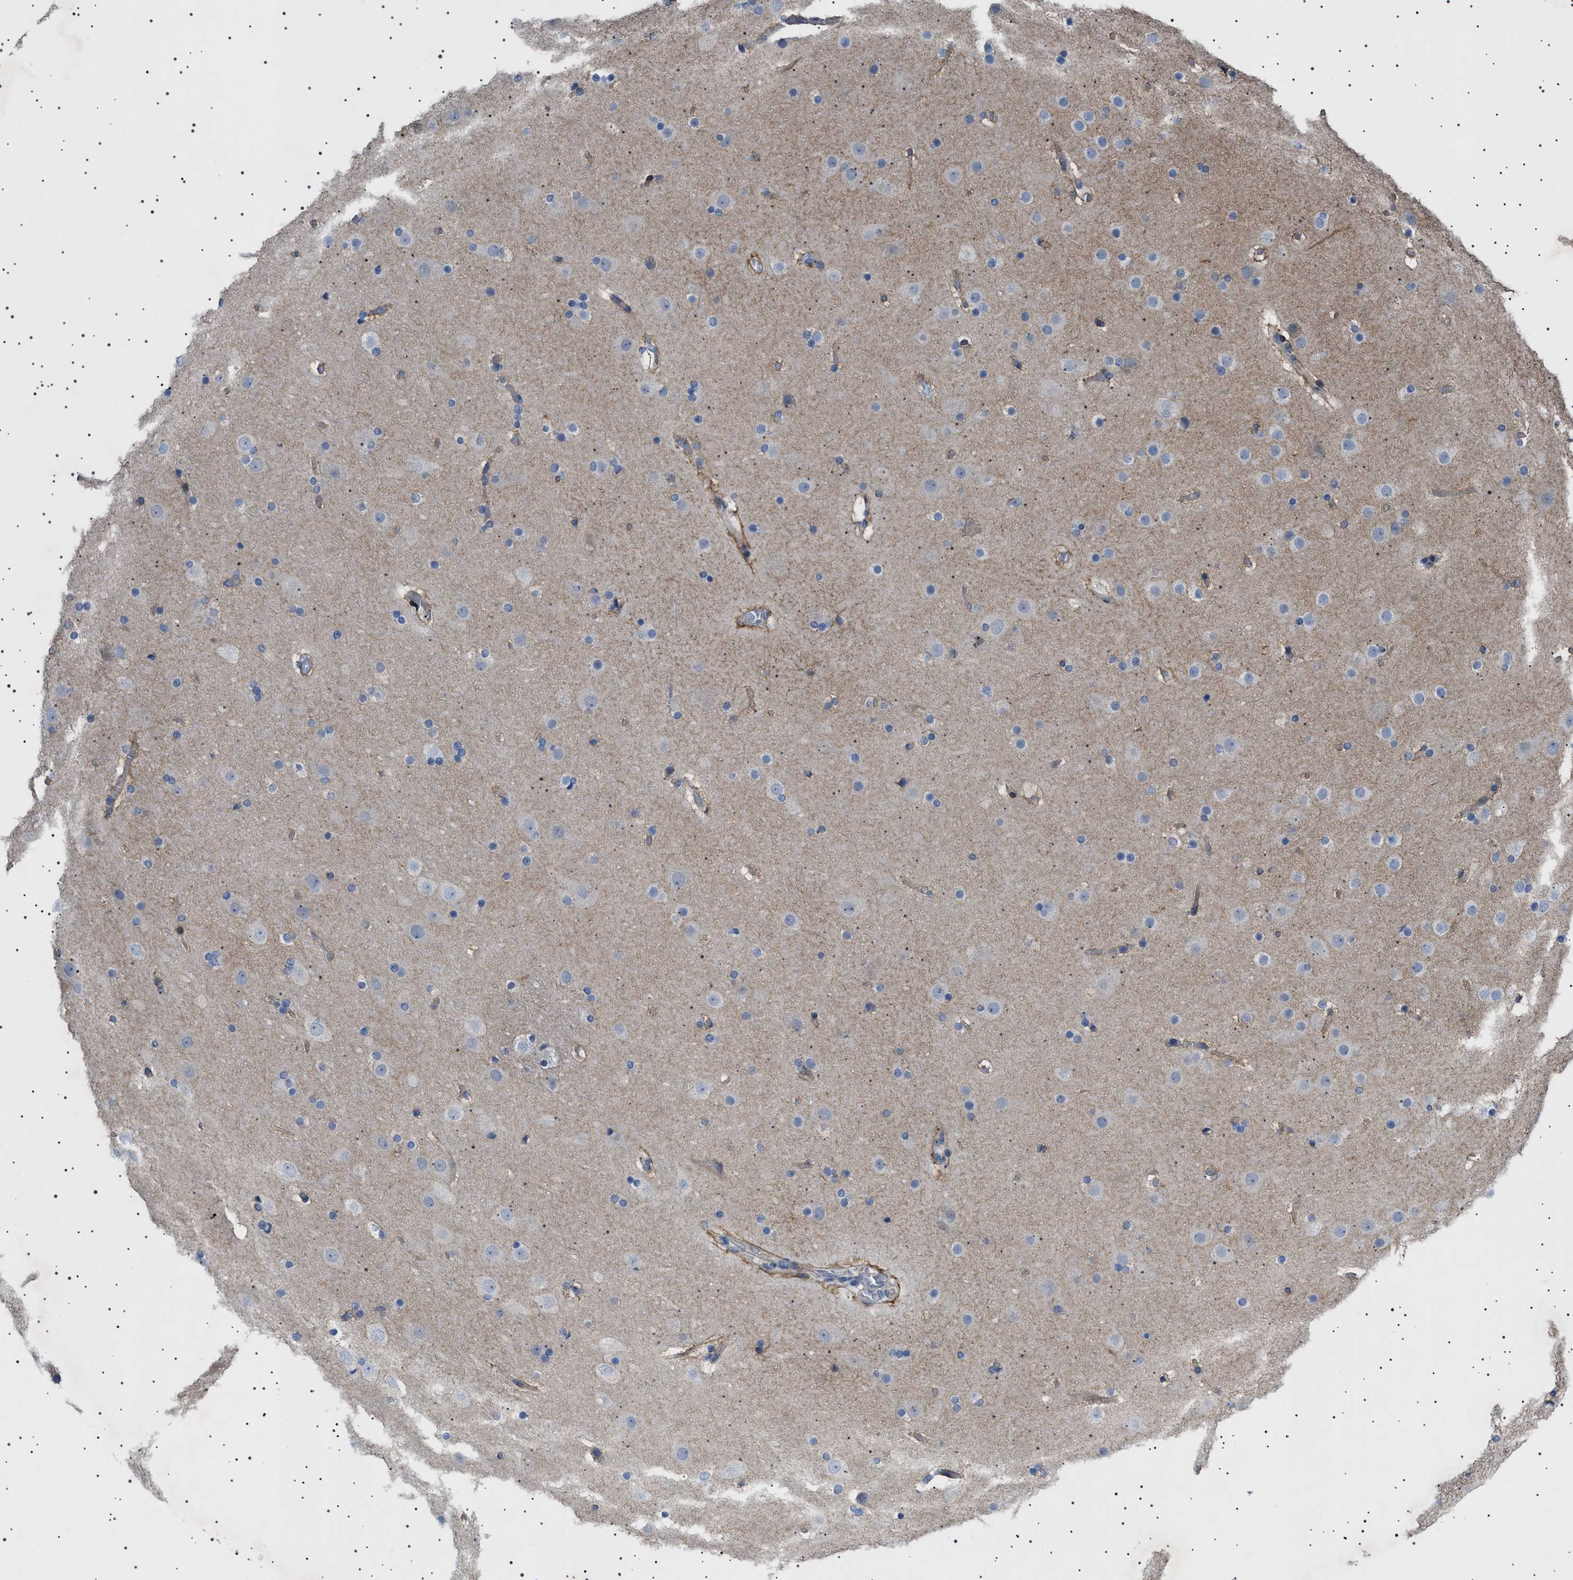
{"staining": {"intensity": "moderate", "quantity": ">75%", "location": "cytoplasmic/membranous"}, "tissue": "cerebral cortex", "cell_type": "Endothelial cells", "image_type": "normal", "snomed": [{"axis": "morphology", "description": "Normal tissue, NOS"}, {"axis": "topography", "description": "Cerebral cortex"}], "caption": "Protein staining reveals moderate cytoplasmic/membranous staining in about >75% of endothelial cells in normal cerebral cortex. Using DAB (3,3'-diaminobenzidine) (brown) and hematoxylin (blue) stains, captured at high magnification using brightfield microscopy.", "gene": "HTR1A", "patient": {"sex": "male", "age": 57}}